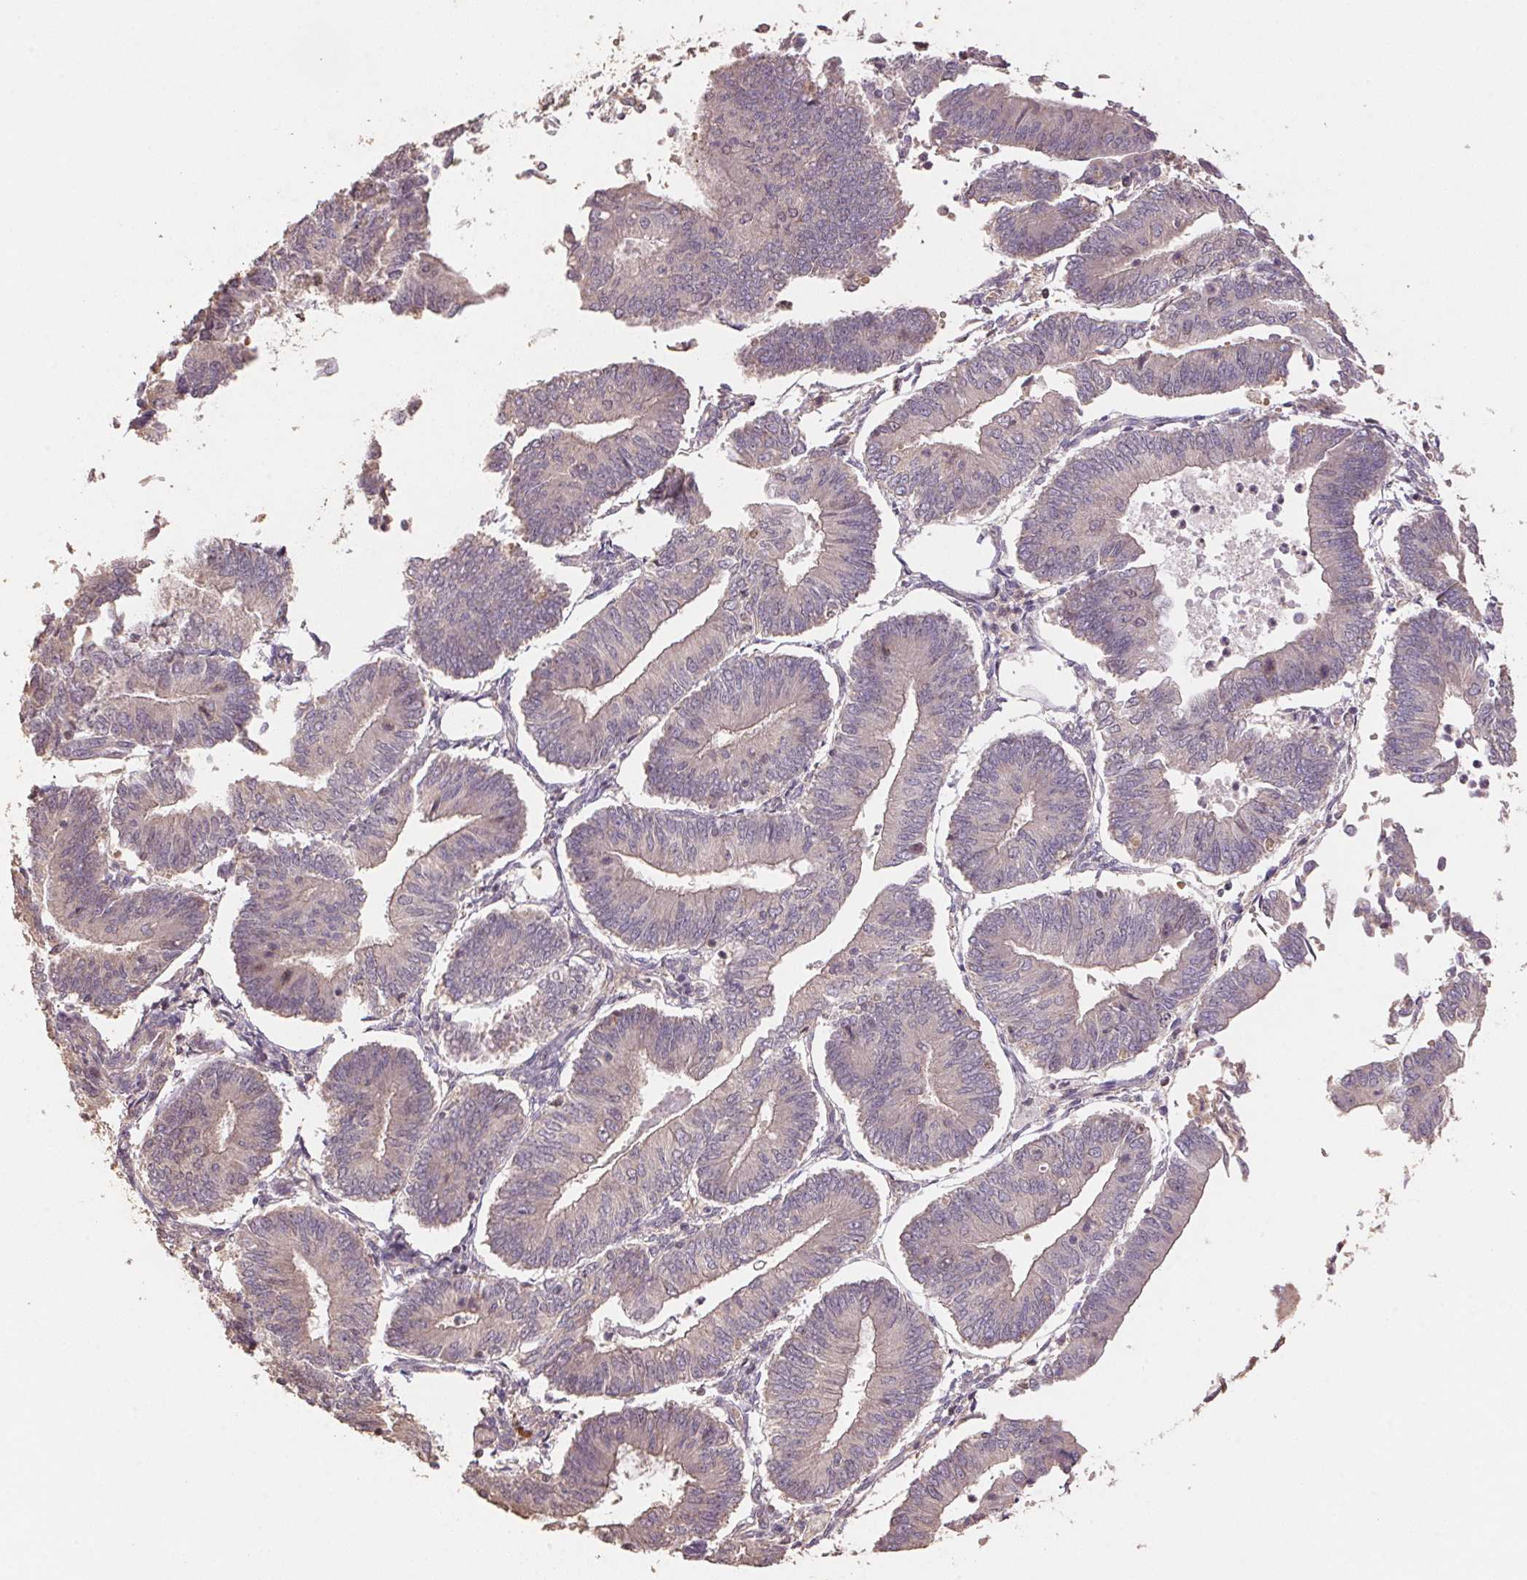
{"staining": {"intensity": "negative", "quantity": "none", "location": "none"}, "tissue": "endometrial cancer", "cell_type": "Tumor cells", "image_type": "cancer", "snomed": [{"axis": "morphology", "description": "Adenocarcinoma, NOS"}, {"axis": "topography", "description": "Endometrium"}], "caption": "Tumor cells are negative for protein expression in human endometrial adenocarcinoma. (DAB (3,3'-diaminobenzidine) immunohistochemistry (IHC) visualized using brightfield microscopy, high magnification).", "gene": "CENPF", "patient": {"sex": "female", "age": 65}}